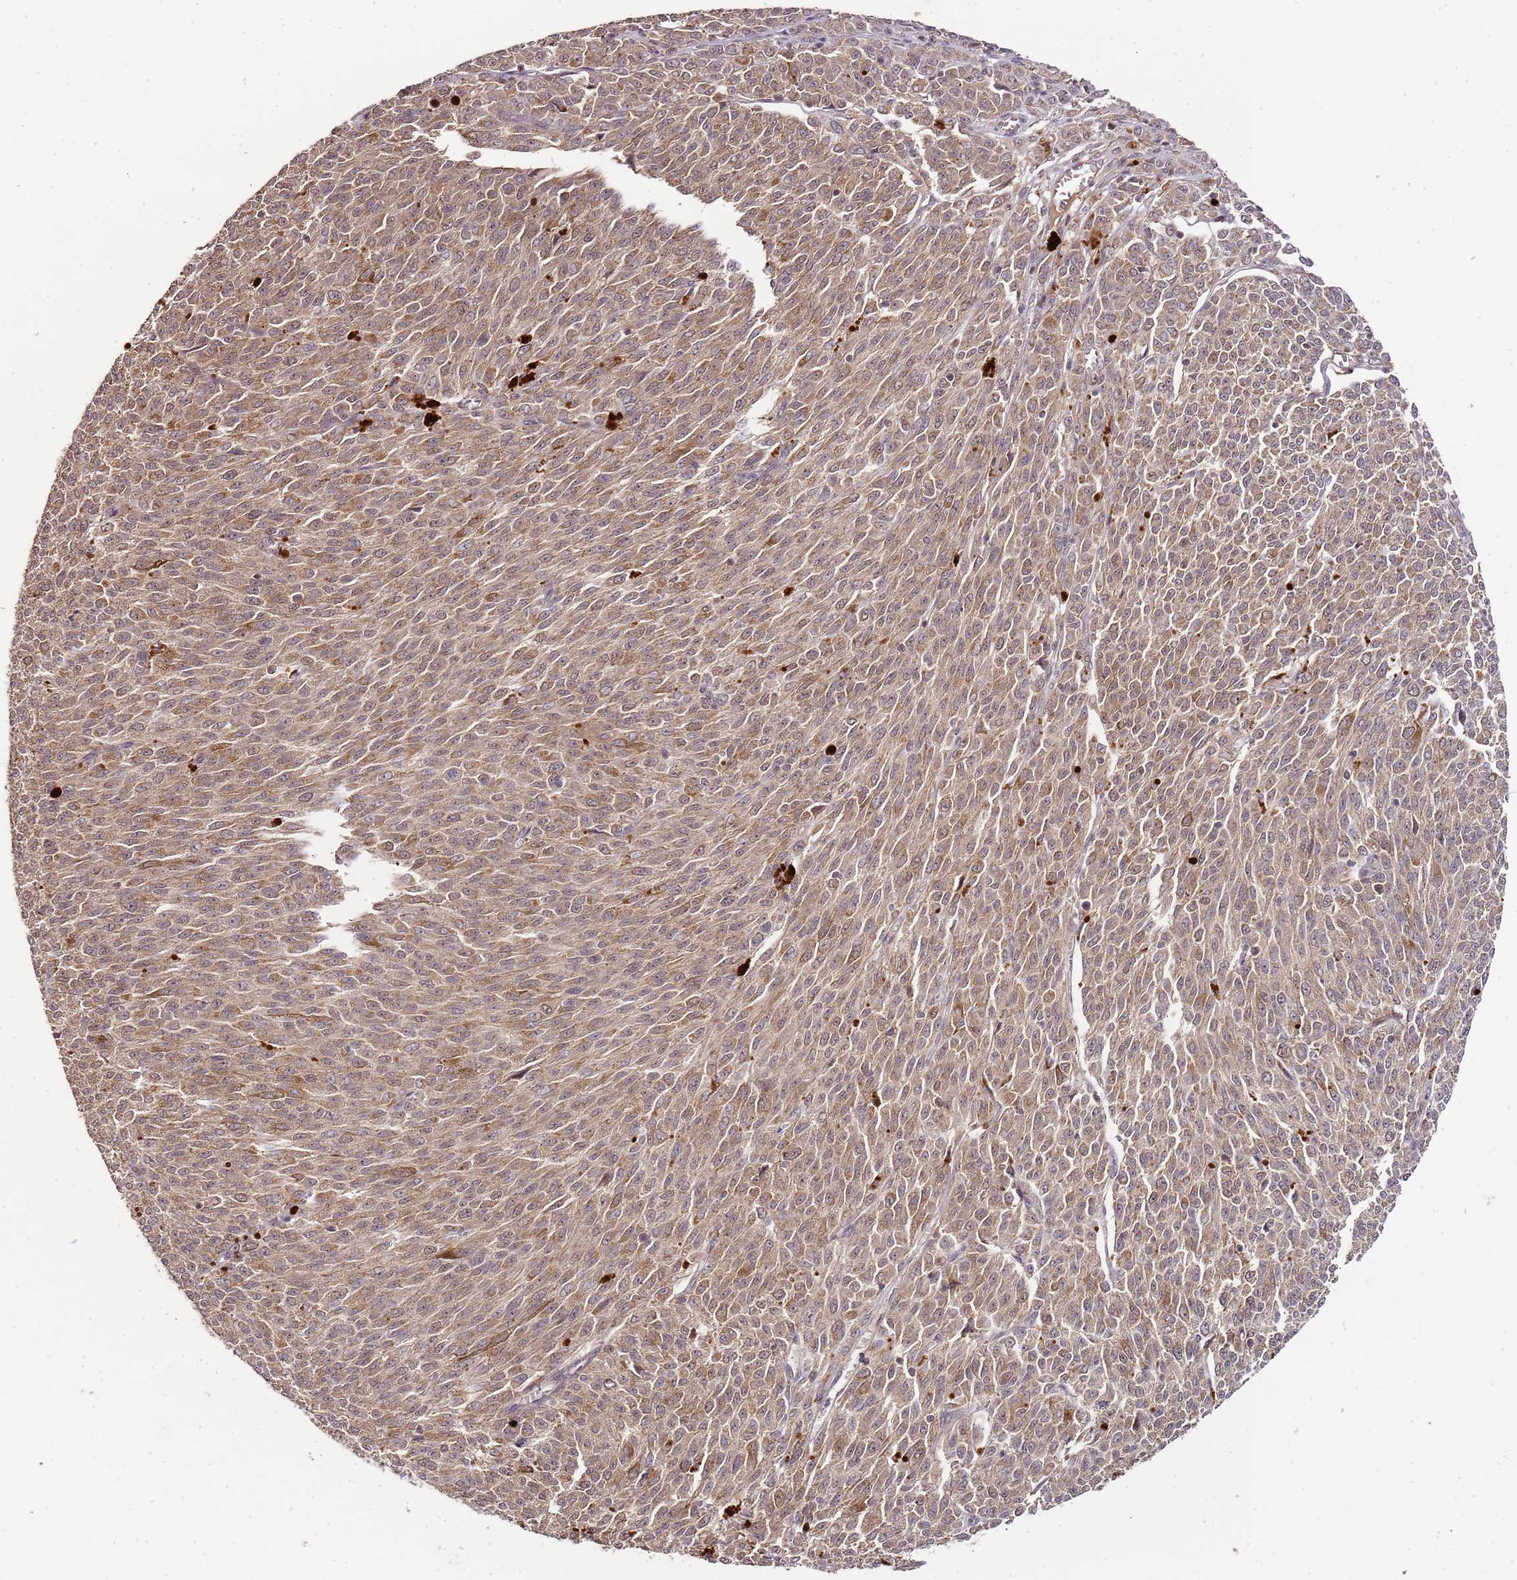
{"staining": {"intensity": "moderate", "quantity": "25%-75%", "location": "cytoplasmic/membranous"}, "tissue": "melanoma", "cell_type": "Tumor cells", "image_type": "cancer", "snomed": [{"axis": "morphology", "description": "Malignant melanoma, NOS"}, {"axis": "topography", "description": "Skin"}], "caption": "This image exhibits melanoma stained with immunohistochemistry to label a protein in brown. The cytoplasmic/membranous of tumor cells show moderate positivity for the protein. Nuclei are counter-stained blue.", "gene": "LIN37", "patient": {"sex": "female", "age": 52}}